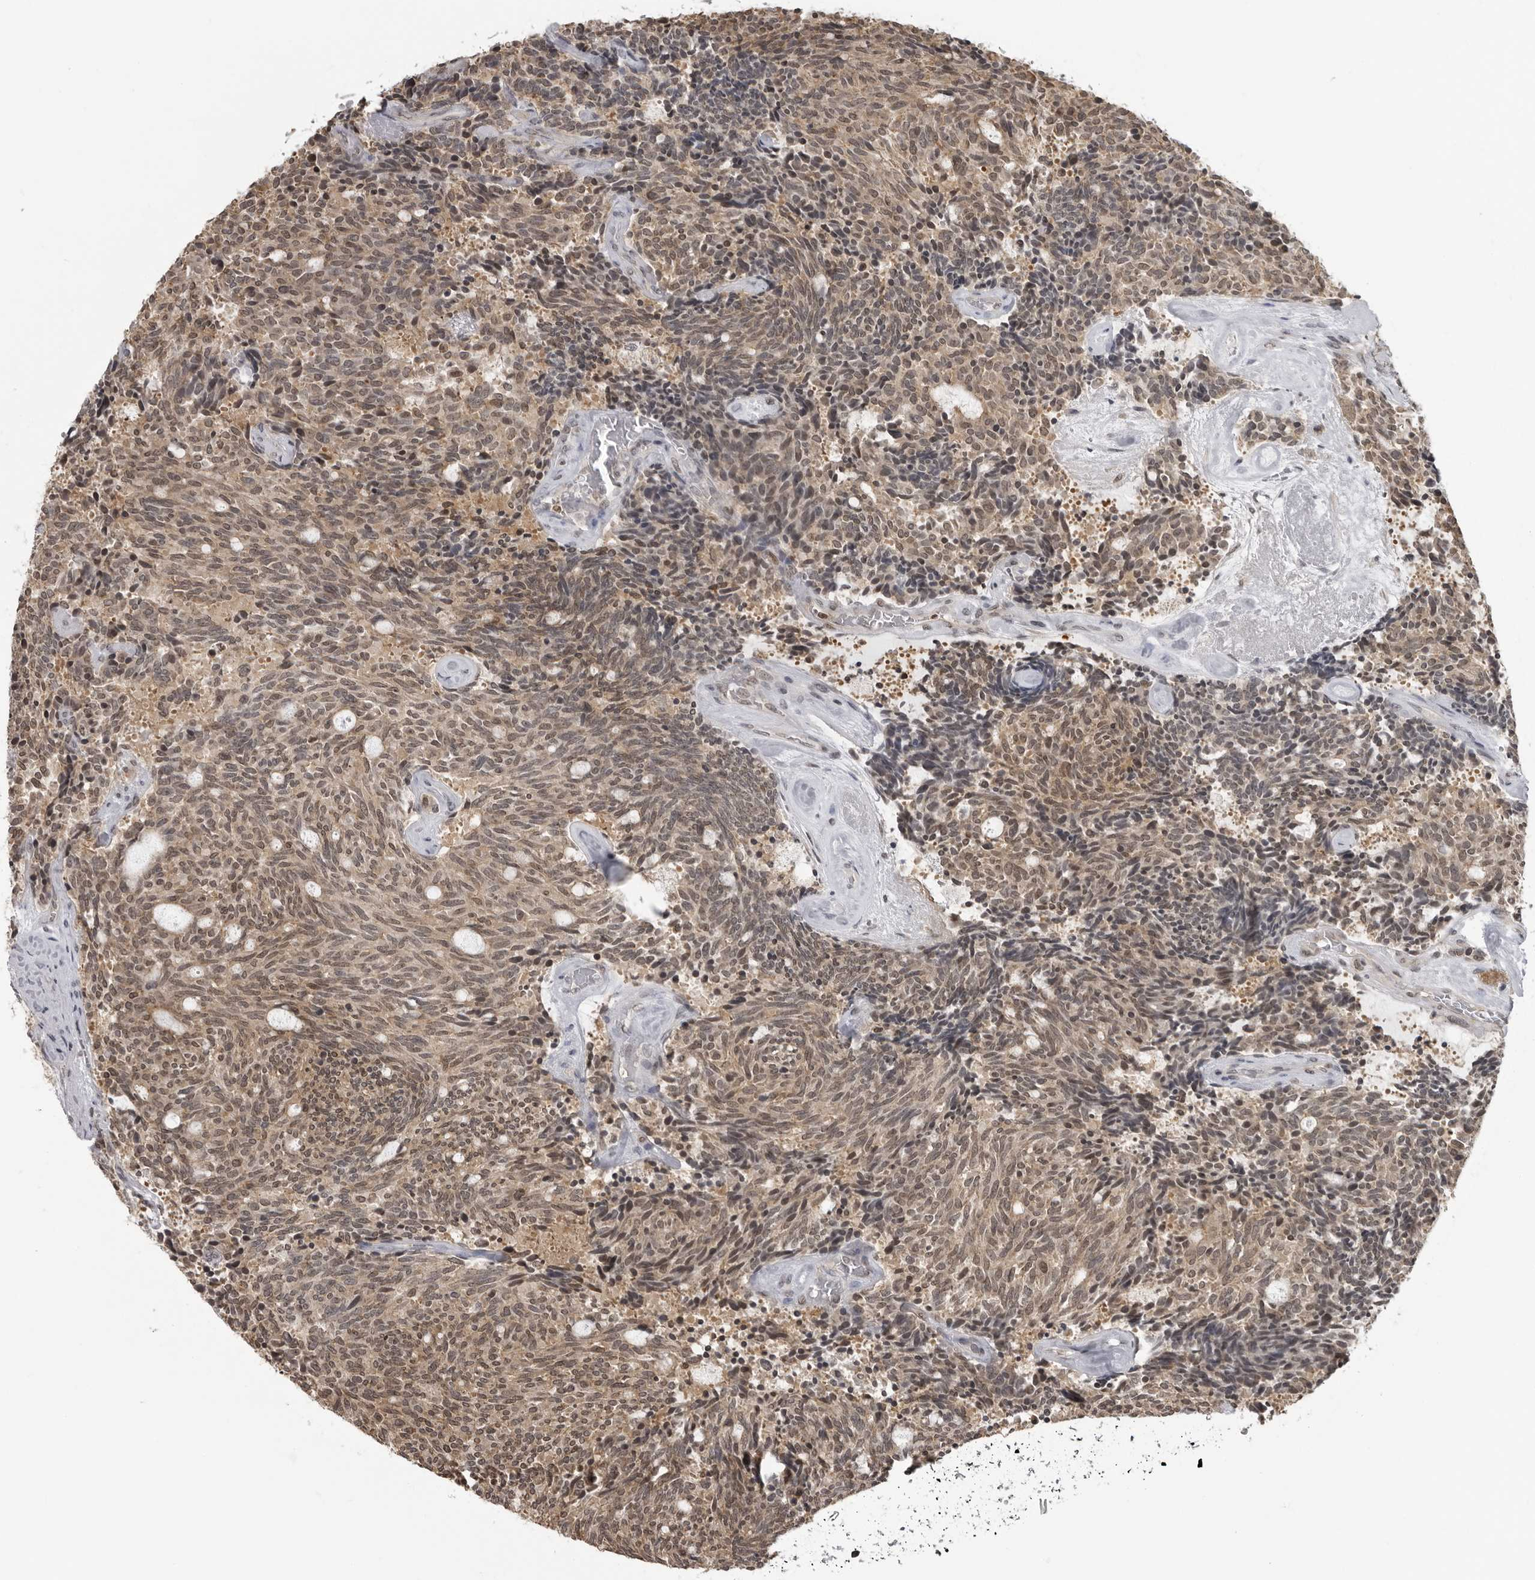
{"staining": {"intensity": "moderate", "quantity": ">75%", "location": "cytoplasmic/membranous,nuclear"}, "tissue": "carcinoid", "cell_type": "Tumor cells", "image_type": "cancer", "snomed": [{"axis": "morphology", "description": "Carcinoid, malignant, NOS"}, {"axis": "topography", "description": "Pancreas"}], "caption": "Moderate cytoplasmic/membranous and nuclear staining for a protein is identified in approximately >75% of tumor cells of carcinoid using immunohistochemistry (IHC).", "gene": "PDCL3", "patient": {"sex": "female", "age": 54}}